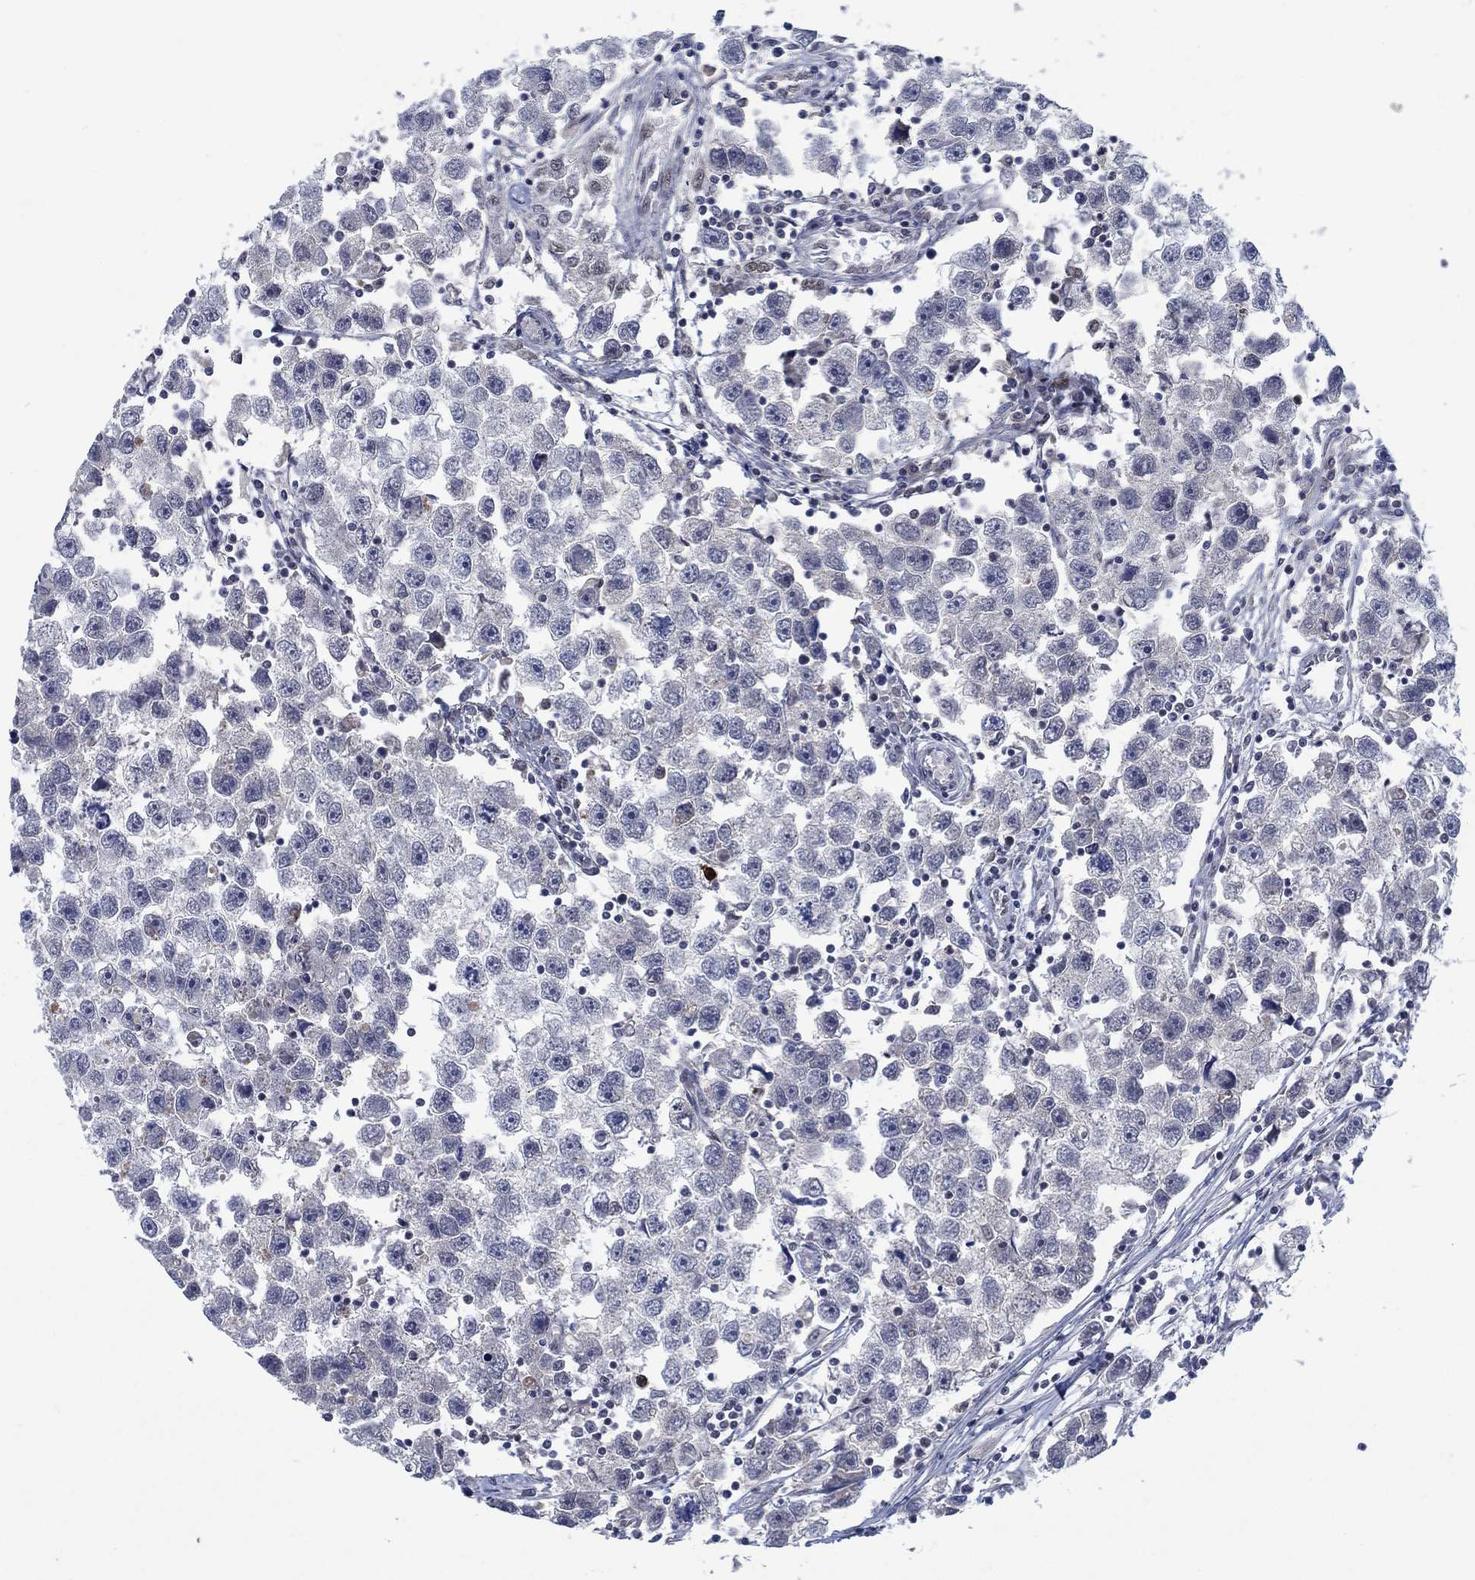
{"staining": {"intensity": "negative", "quantity": "none", "location": "none"}, "tissue": "testis cancer", "cell_type": "Tumor cells", "image_type": "cancer", "snomed": [{"axis": "morphology", "description": "Seminoma, NOS"}, {"axis": "topography", "description": "Testis"}], "caption": "An image of seminoma (testis) stained for a protein displays no brown staining in tumor cells. Nuclei are stained in blue.", "gene": "HTN1", "patient": {"sex": "male", "age": 30}}